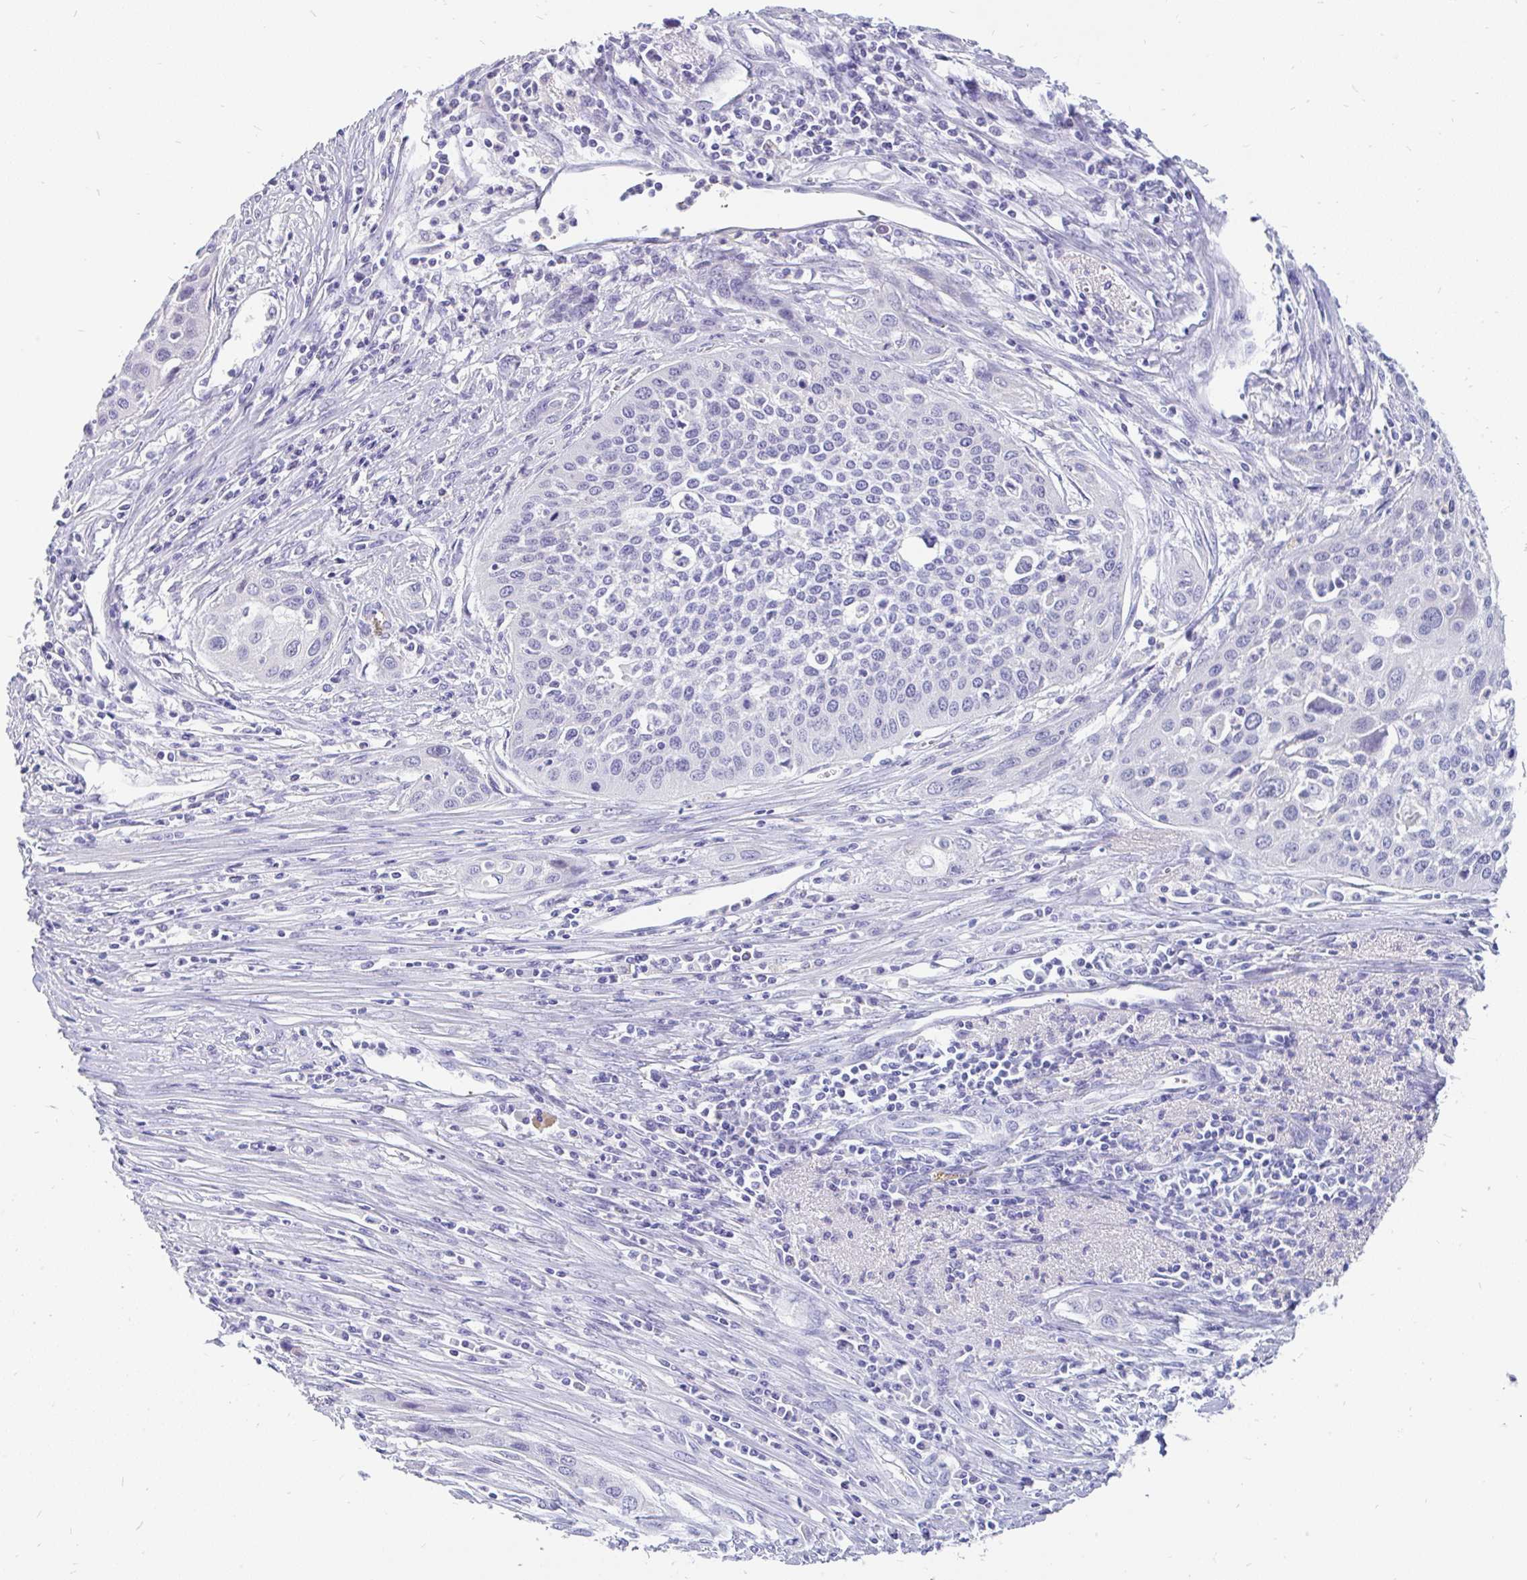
{"staining": {"intensity": "negative", "quantity": "none", "location": "none"}, "tissue": "cervical cancer", "cell_type": "Tumor cells", "image_type": "cancer", "snomed": [{"axis": "morphology", "description": "Squamous cell carcinoma, NOS"}, {"axis": "topography", "description": "Cervix"}], "caption": "Human cervical cancer (squamous cell carcinoma) stained for a protein using IHC exhibits no staining in tumor cells.", "gene": "INTS5", "patient": {"sex": "female", "age": 34}}